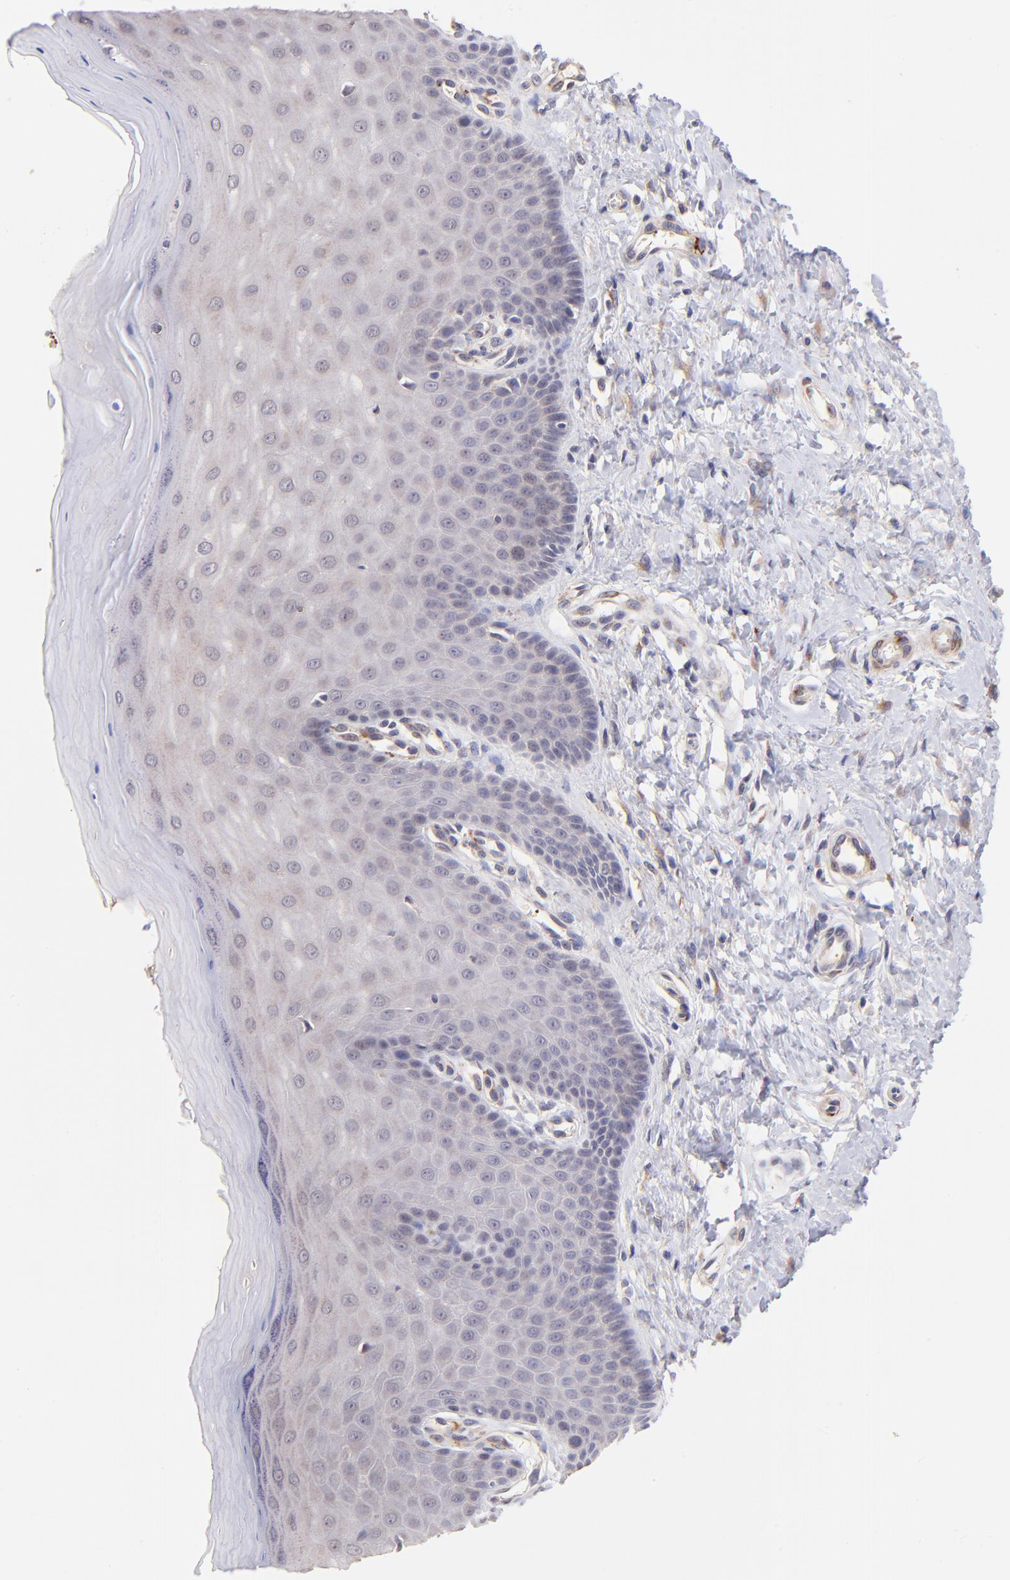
{"staining": {"intensity": "moderate", "quantity": "25%-75%", "location": "cytoplasmic/membranous"}, "tissue": "cervix", "cell_type": "Glandular cells", "image_type": "normal", "snomed": [{"axis": "morphology", "description": "Normal tissue, NOS"}, {"axis": "topography", "description": "Cervix"}], "caption": "IHC histopathology image of normal cervix stained for a protein (brown), which reveals medium levels of moderate cytoplasmic/membranous staining in approximately 25%-75% of glandular cells.", "gene": "SPARC", "patient": {"sex": "female", "age": 55}}